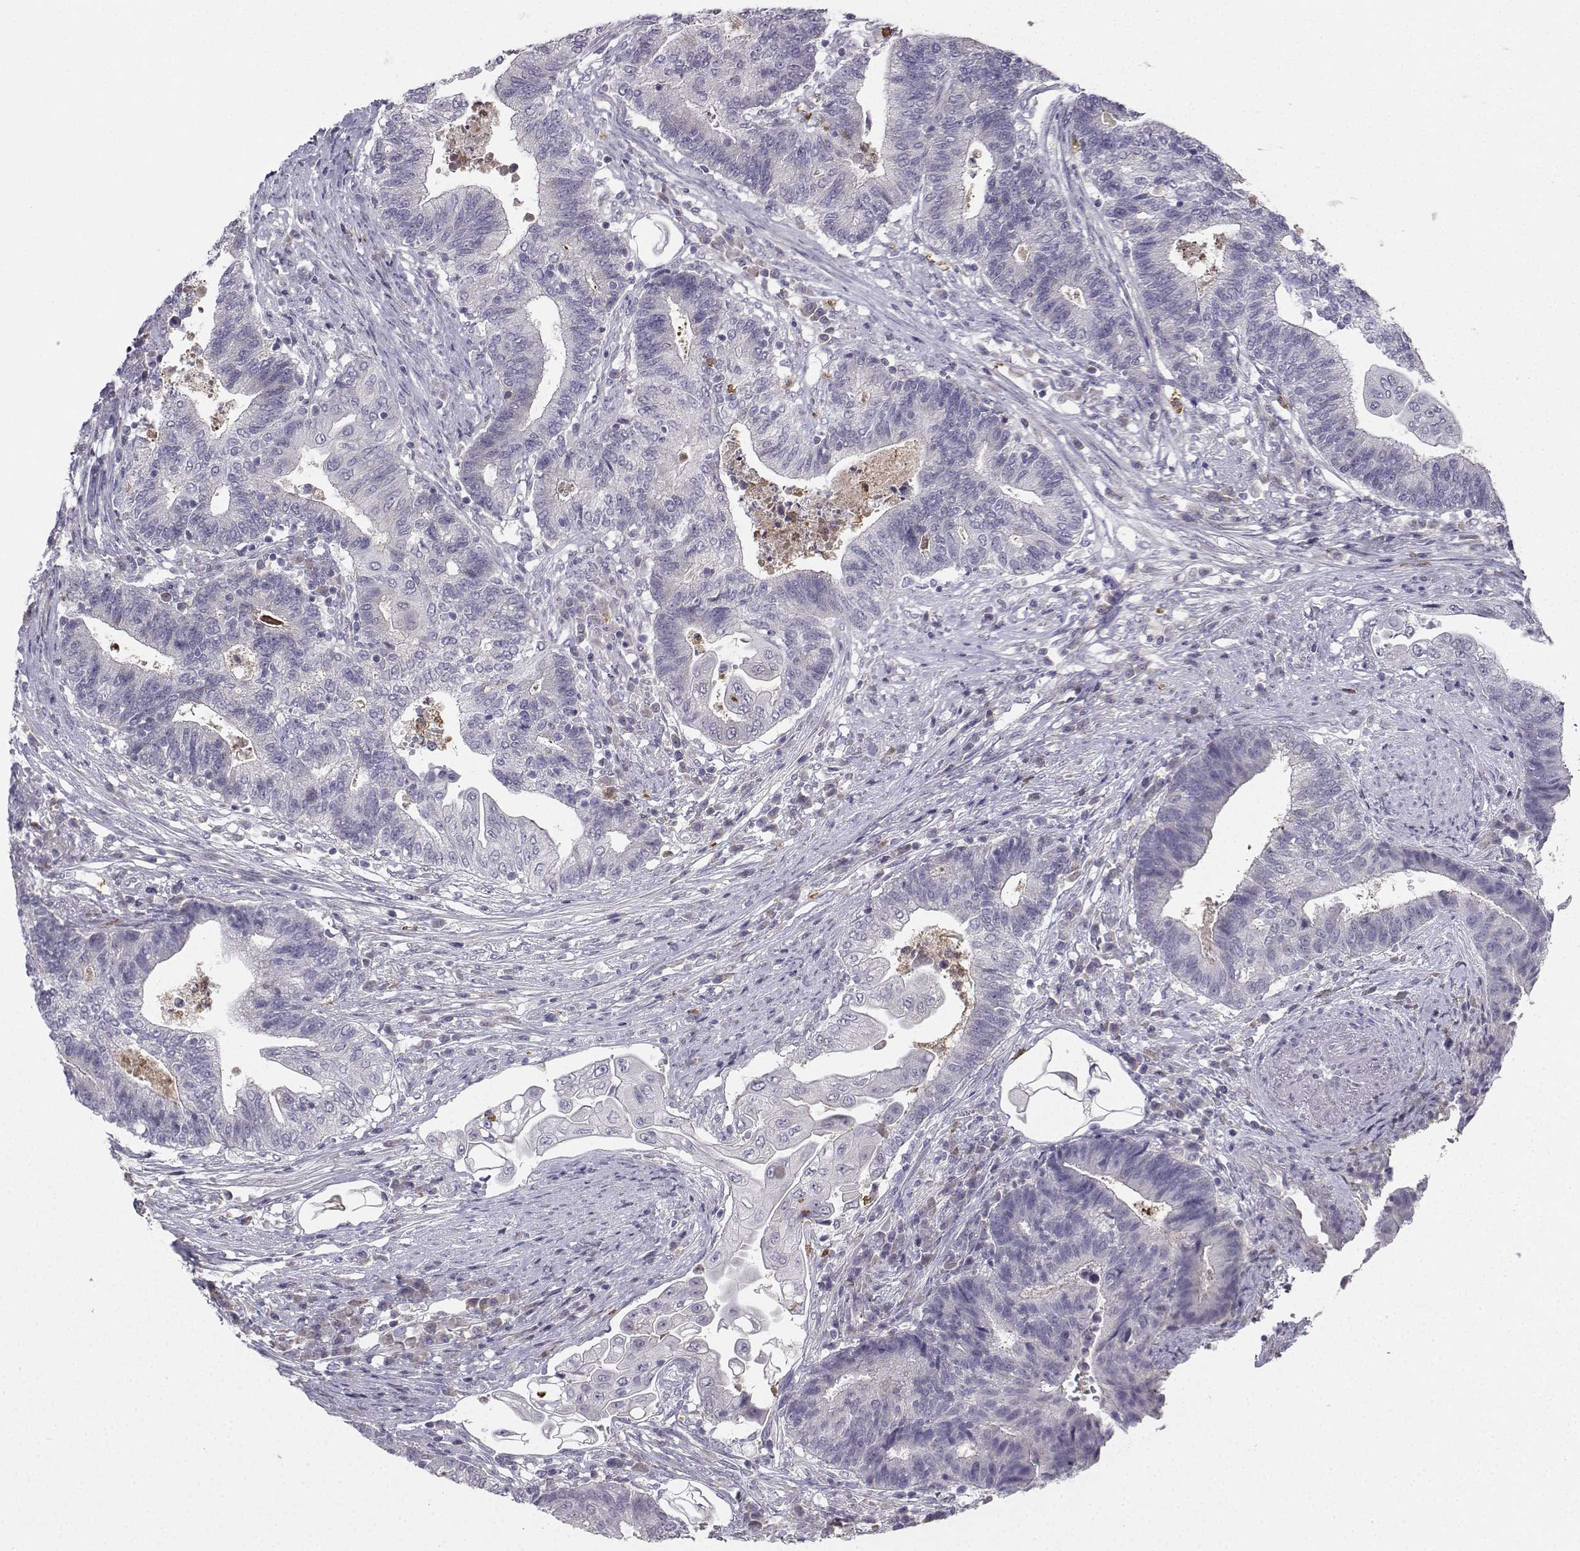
{"staining": {"intensity": "negative", "quantity": "none", "location": "none"}, "tissue": "endometrial cancer", "cell_type": "Tumor cells", "image_type": "cancer", "snomed": [{"axis": "morphology", "description": "Adenocarcinoma, NOS"}, {"axis": "topography", "description": "Uterus"}, {"axis": "topography", "description": "Endometrium"}], "caption": "There is no significant expression in tumor cells of adenocarcinoma (endometrial).", "gene": "CALY", "patient": {"sex": "female", "age": 54}}